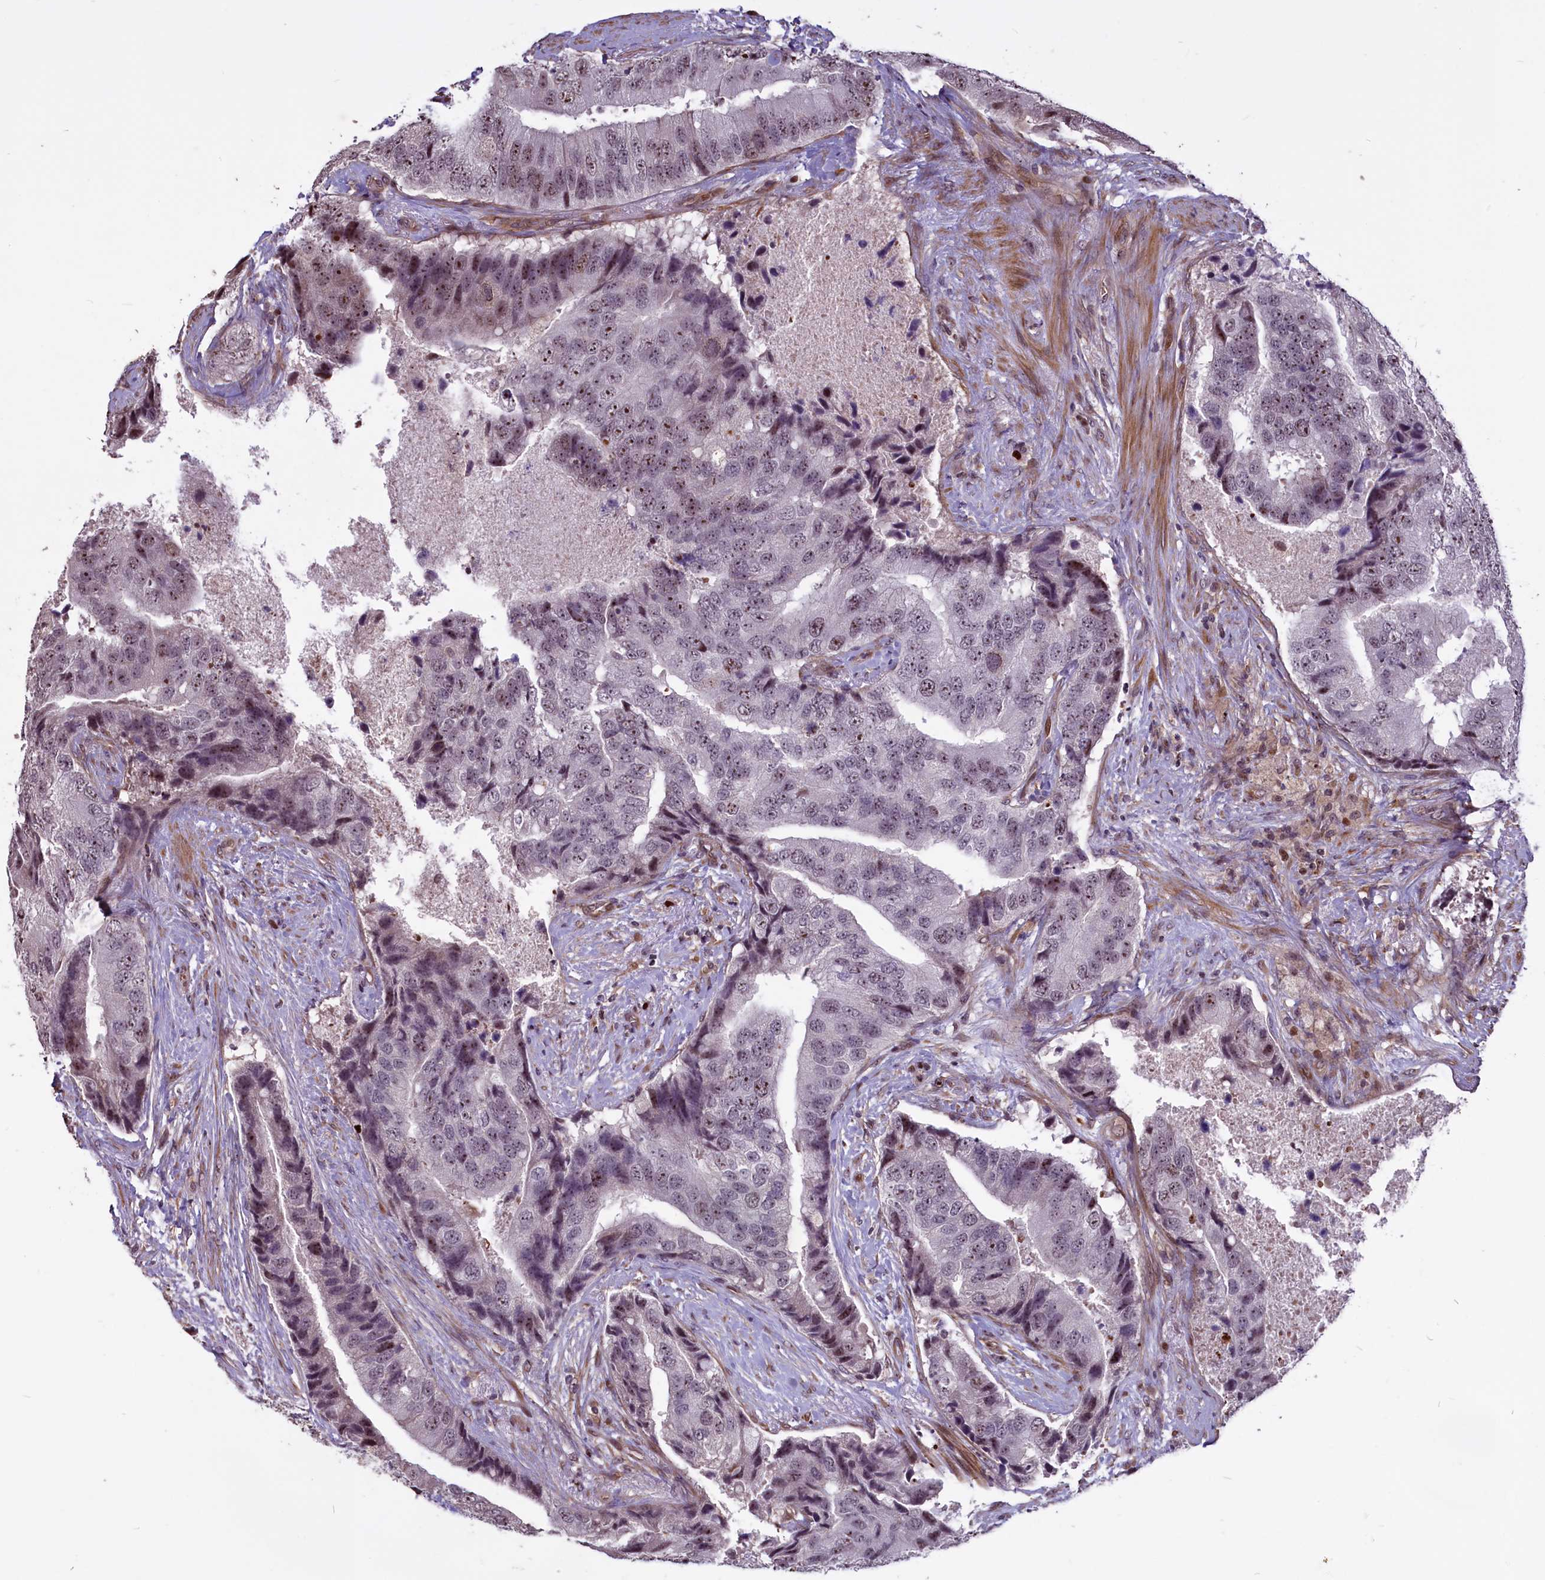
{"staining": {"intensity": "moderate", "quantity": "25%-75%", "location": "nuclear"}, "tissue": "prostate cancer", "cell_type": "Tumor cells", "image_type": "cancer", "snomed": [{"axis": "morphology", "description": "Adenocarcinoma, High grade"}, {"axis": "topography", "description": "Prostate"}], "caption": "Immunohistochemistry micrograph of prostate cancer stained for a protein (brown), which displays medium levels of moderate nuclear staining in about 25%-75% of tumor cells.", "gene": "SHFL", "patient": {"sex": "male", "age": 70}}